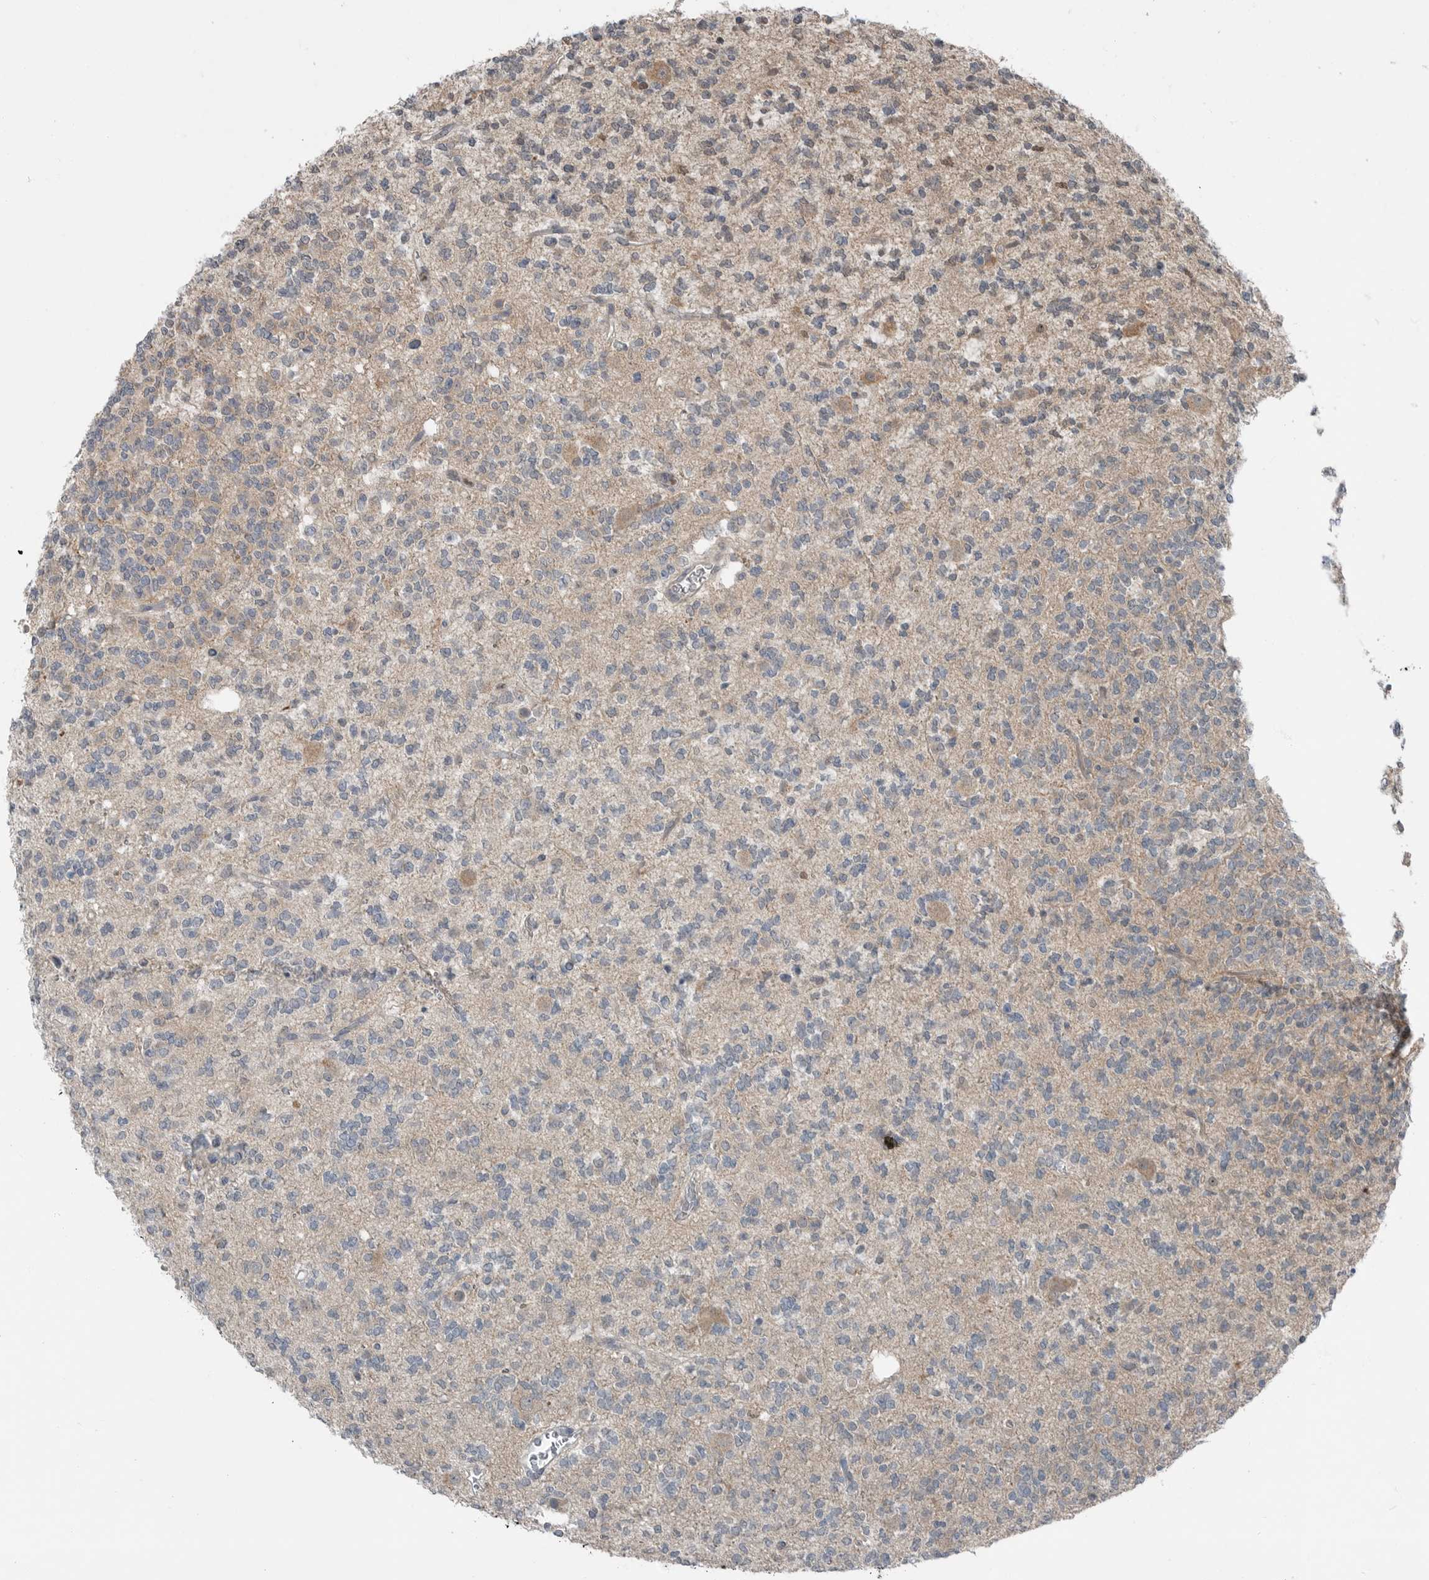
{"staining": {"intensity": "weak", "quantity": "<25%", "location": "cytoplasmic/membranous"}, "tissue": "glioma", "cell_type": "Tumor cells", "image_type": "cancer", "snomed": [{"axis": "morphology", "description": "Glioma, malignant, Low grade"}, {"axis": "topography", "description": "Brain"}], "caption": "The micrograph reveals no staining of tumor cells in malignant glioma (low-grade).", "gene": "MFAP3L", "patient": {"sex": "male", "age": 38}}